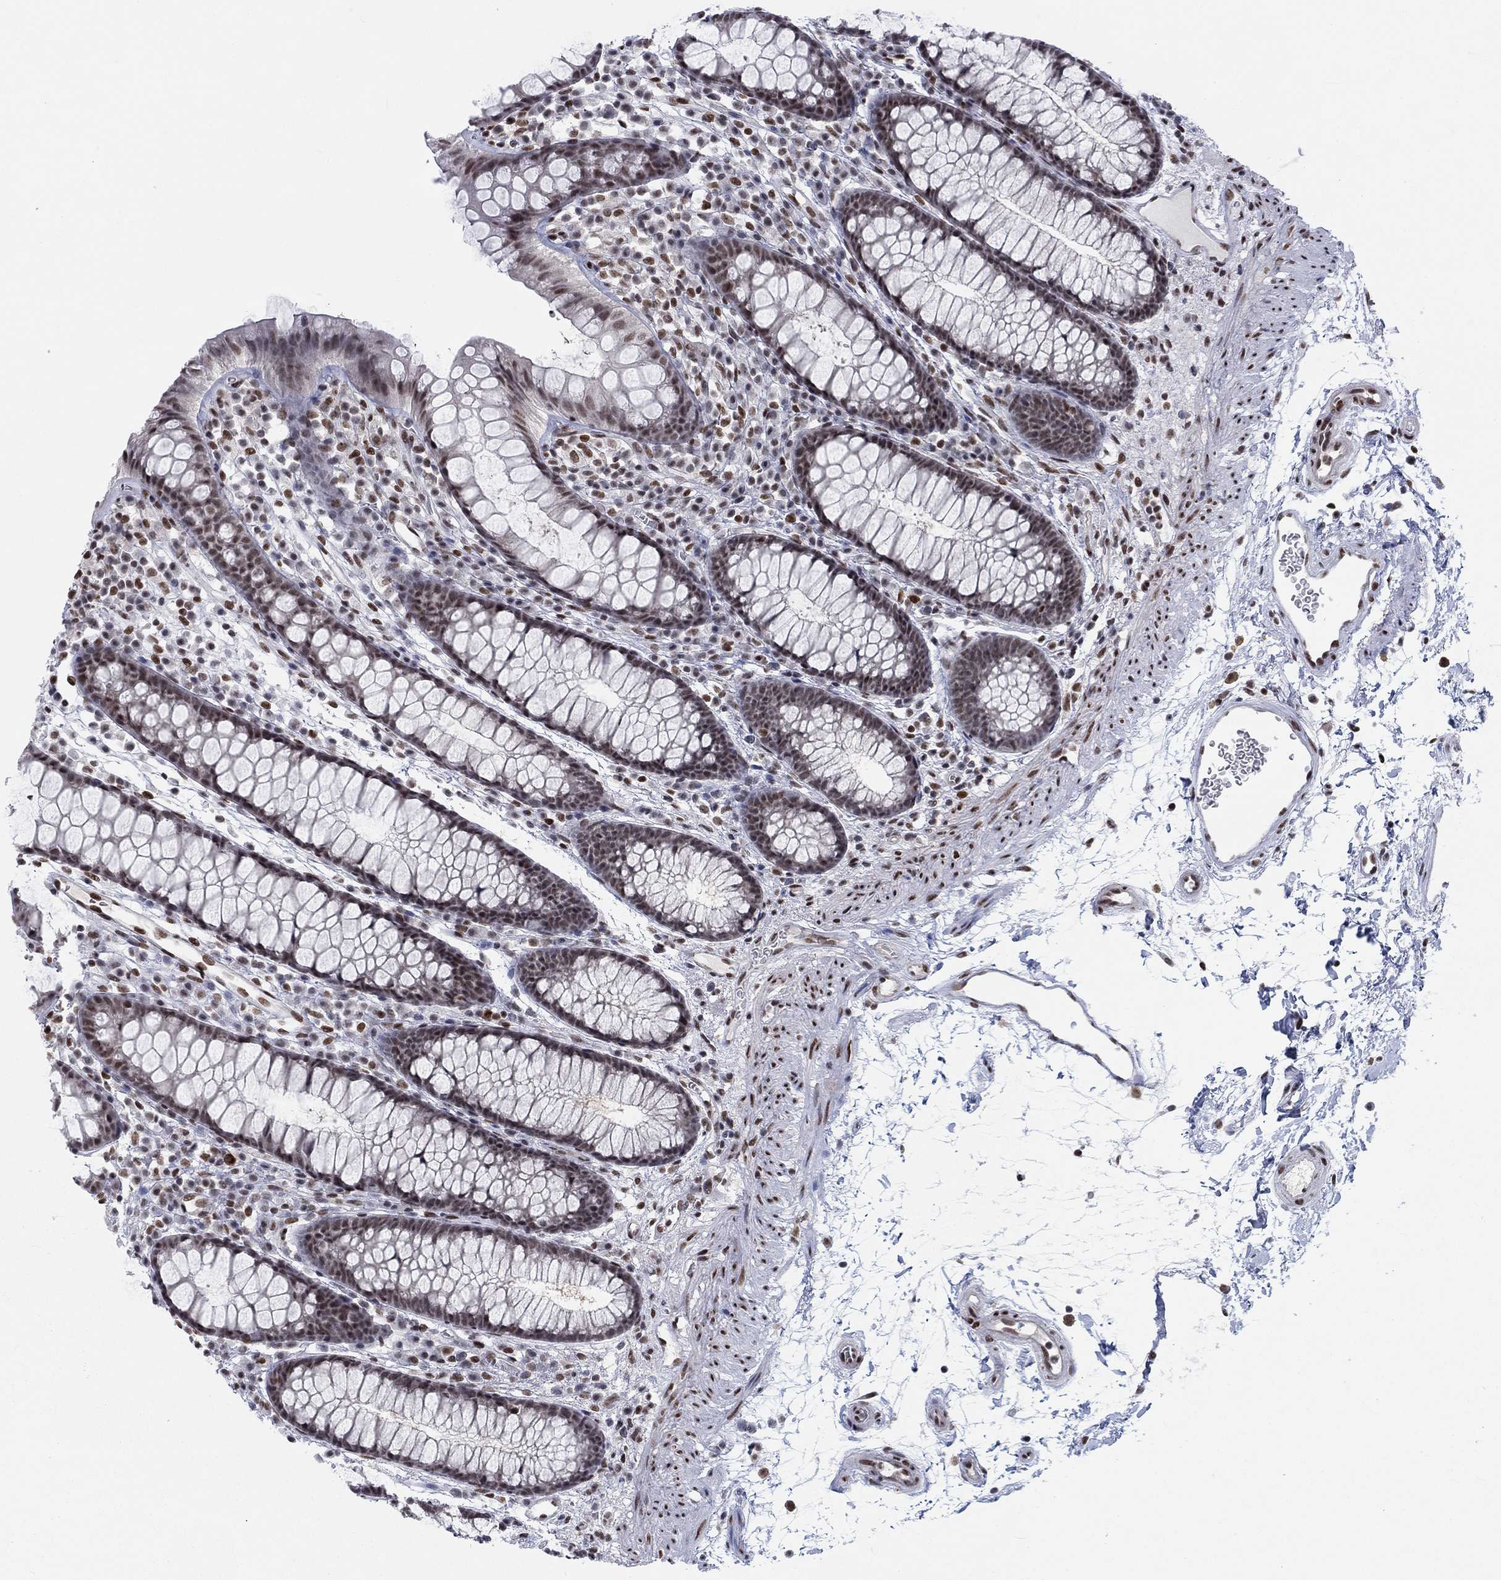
{"staining": {"intensity": "moderate", "quantity": ">75%", "location": "nuclear"}, "tissue": "colon", "cell_type": "Endothelial cells", "image_type": "normal", "snomed": [{"axis": "morphology", "description": "Normal tissue, NOS"}, {"axis": "topography", "description": "Colon"}], "caption": "A high-resolution image shows immunohistochemistry staining of unremarkable colon, which reveals moderate nuclear expression in about >75% of endothelial cells. The protein of interest is shown in brown color, while the nuclei are stained blue.", "gene": "FYTTD1", "patient": {"sex": "male", "age": 76}}